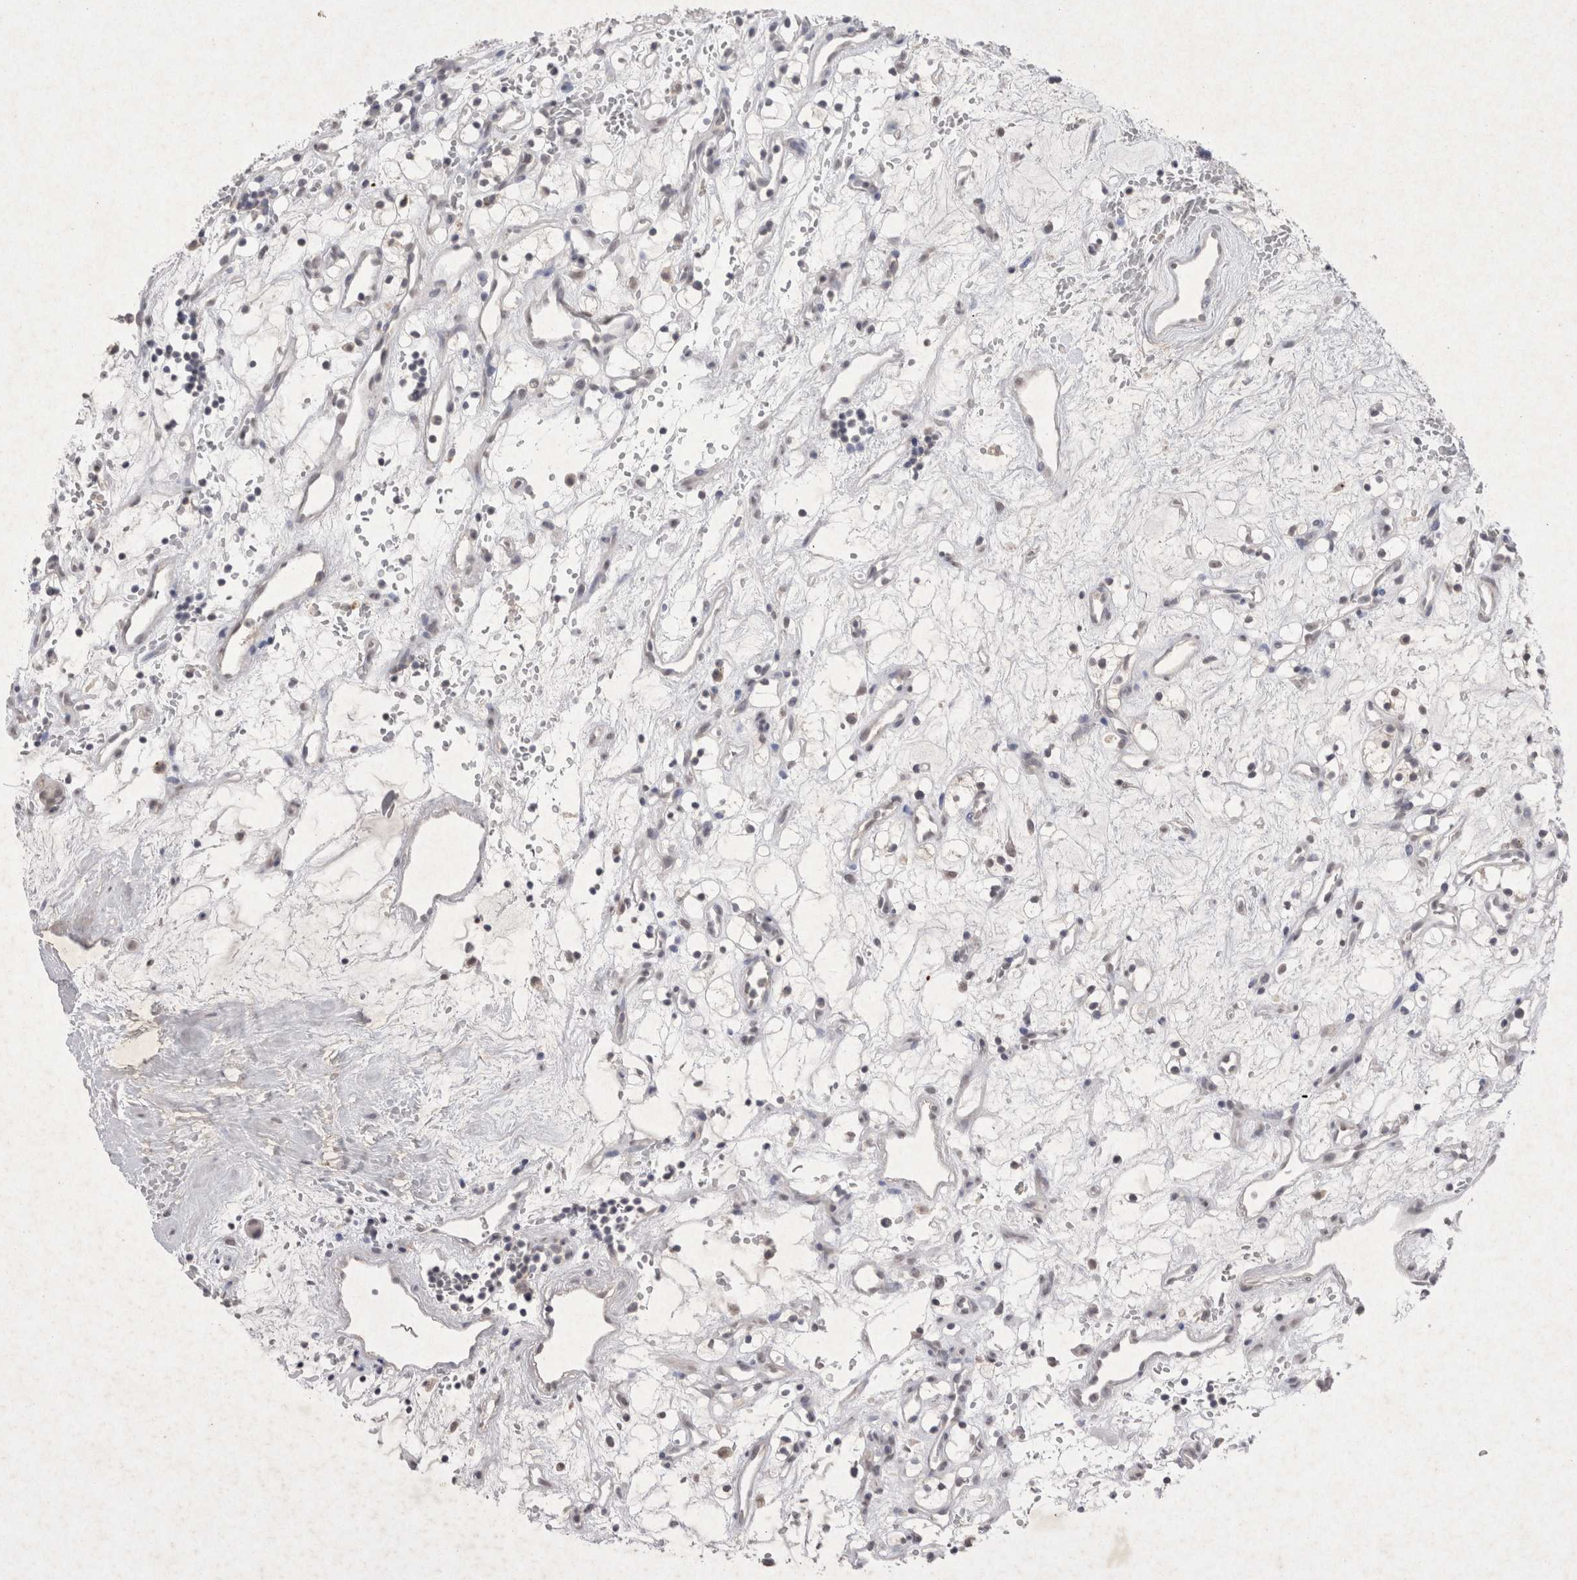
{"staining": {"intensity": "negative", "quantity": "none", "location": "none"}, "tissue": "renal cancer", "cell_type": "Tumor cells", "image_type": "cancer", "snomed": [{"axis": "morphology", "description": "Adenocarcinoma, NOS"}, {"axis": "topography", "description": "Kidney"}], "caption": "IHC histopathology image of human renal adenocarcinoma stained for a protein (brown), which displays no expression in tumor cells.", "gene": "LYVE1", "patient": {"sex": "female", "age": 60}}